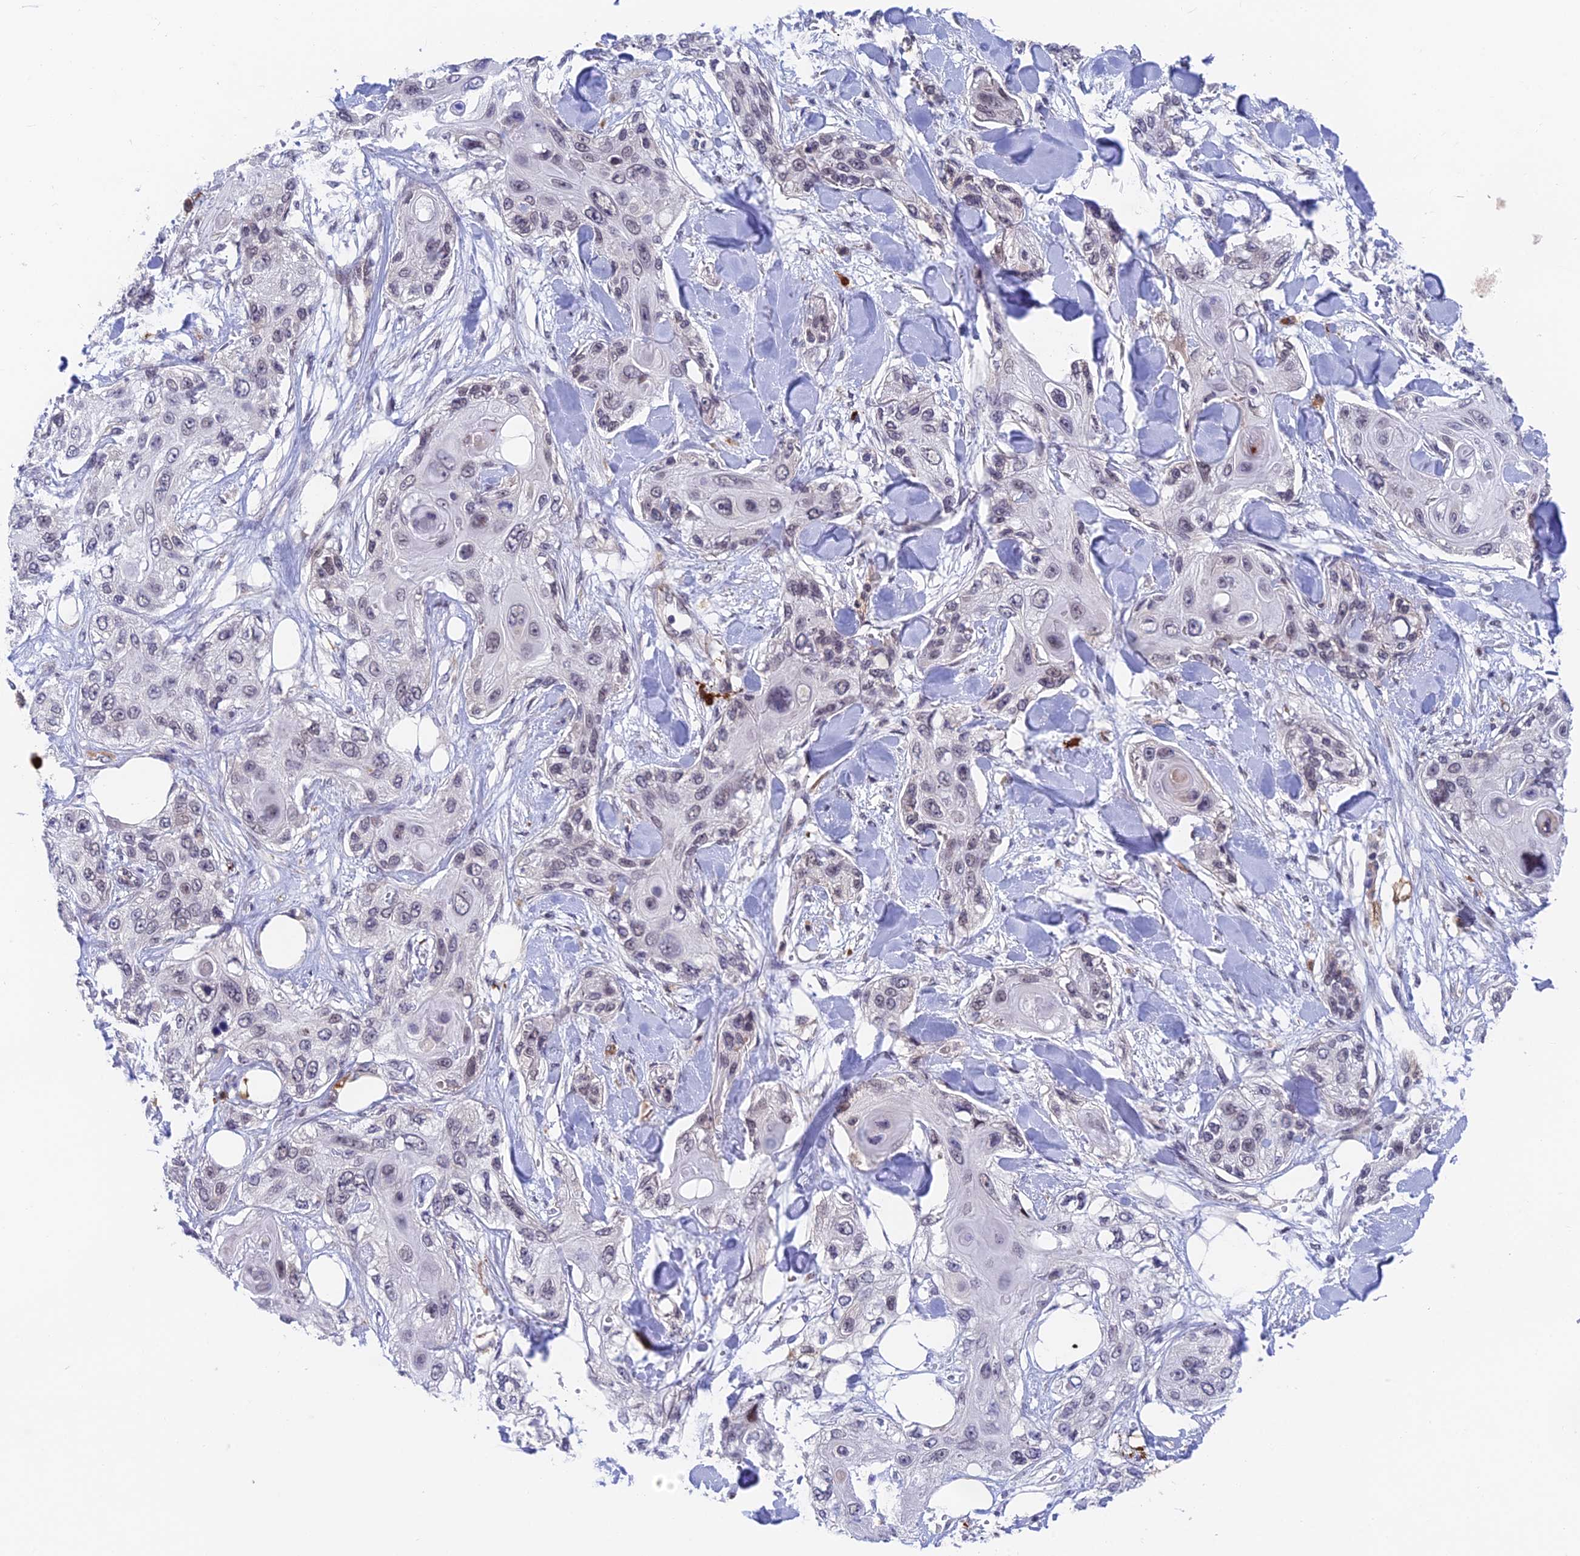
{"staining": {"intensity": "negative", "quantity": "none", "location": "none"}, "tissue": "skin cancer", "cell_type": "Tumor cells", "image_type": "cancer", "snomed": [{"axis": "morphology", "description": "Normal tissue, NOS"}, {"axis": "morphology", "description": "Squamous cell carcinoma, NOS"}, {"axis": "topography", "description": "Skin"}], "caption": "Tumor cells are negative for protein expression in human skin cancer (squamous cell carcinoma). Nuclei are stained in blue.", "gene": "NSMCE1", "patient": {"sex": "male", "age": 72}}